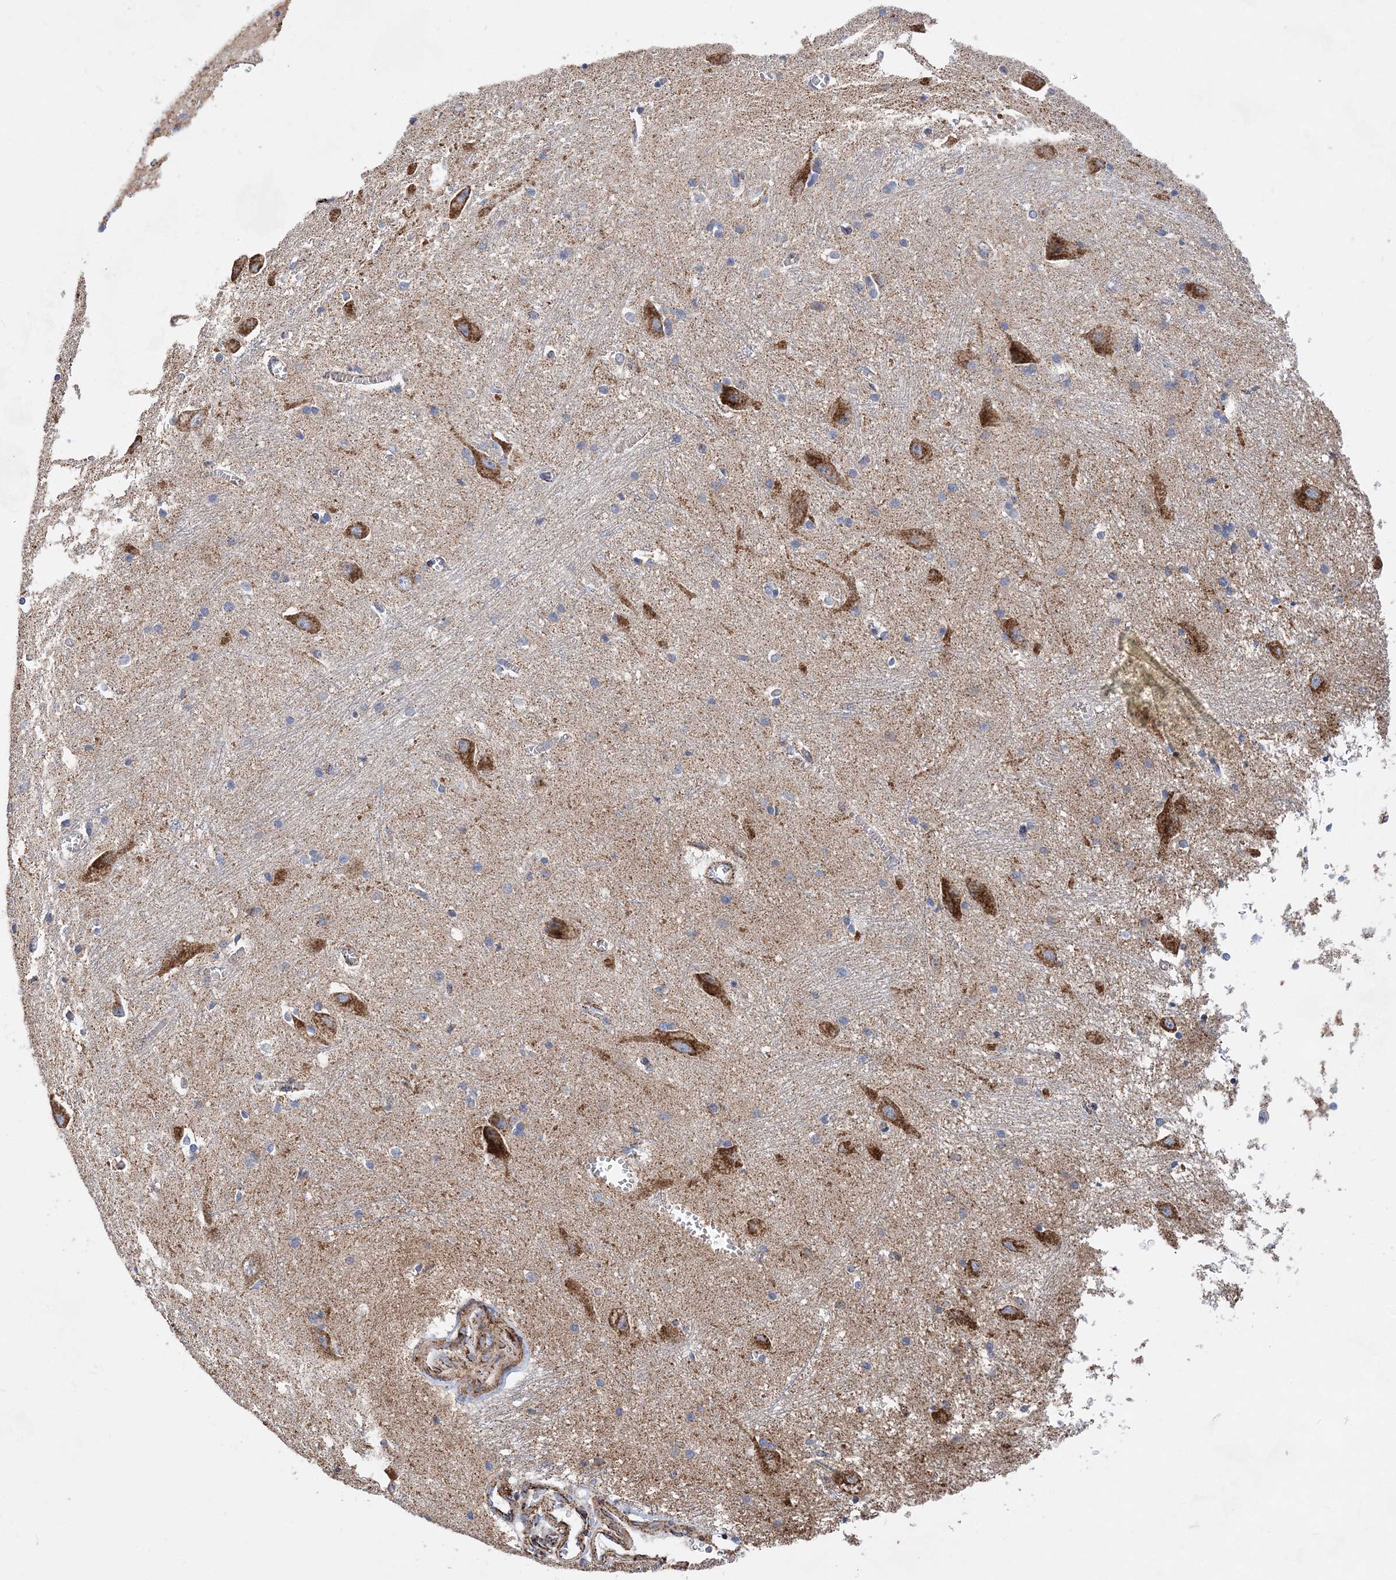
{"staining": {"intensity": "weak", "quantity": "<25%", "location": "cytoplasmic/membranous"}, "tissue": "caudate", "cell_type": "Glial cells", "image_type": "normal", "snomed": [{"axis": "morphology", "description": "Normal tissue, NOS"}, {"axis": "topography", "description": "Lateral ventricle wall"}], "caption": "Glial cells show no significant protein staining in benign caudate. (Immunohistochemistry, brightfield microscopy, high magnification).", "gene": "ACOT9", "patient": {"sex": "male", "age": 37}}